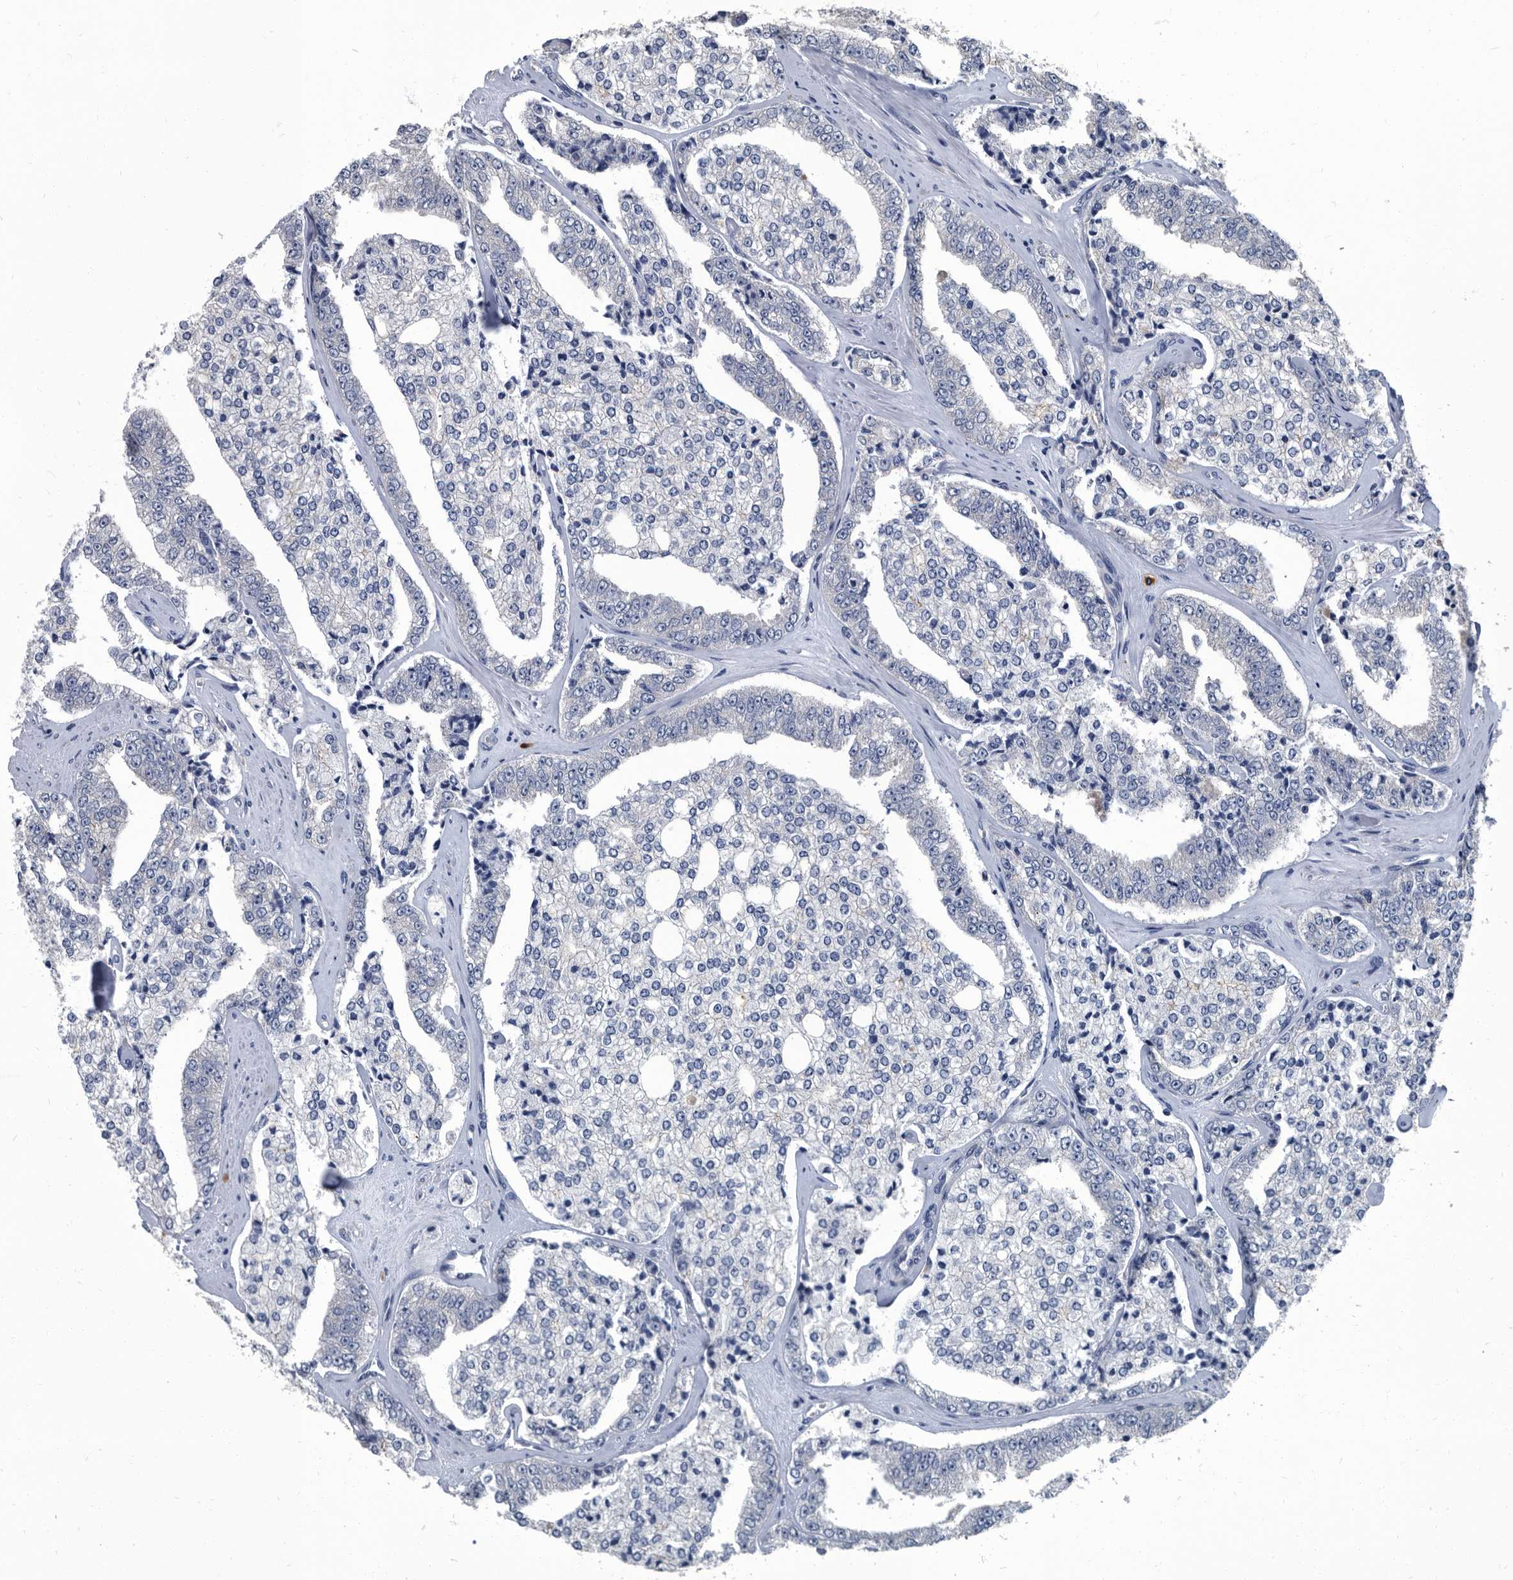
{"staining": {"intensity": "negative", "quantity": "none", "location": "none"}, "tissue": "prostate cancer", "cell_type": "Tumor cells", "image_type": "cancer", "snomed": [{"axis": "morphology", "description": "Adenocarcinoma, High grade"}, {"axis": "topography", "description": "Prostate"}], "caption": "The photomicrograph displays no significant positivity in tumor cells of prostate cancer (adenocarcinoma (high-grade)). (Immunohistochemistry, brightfield microscopy, high magnification).", "gene": "CDV3", "patient": {"sex": "male", "age": 71}}